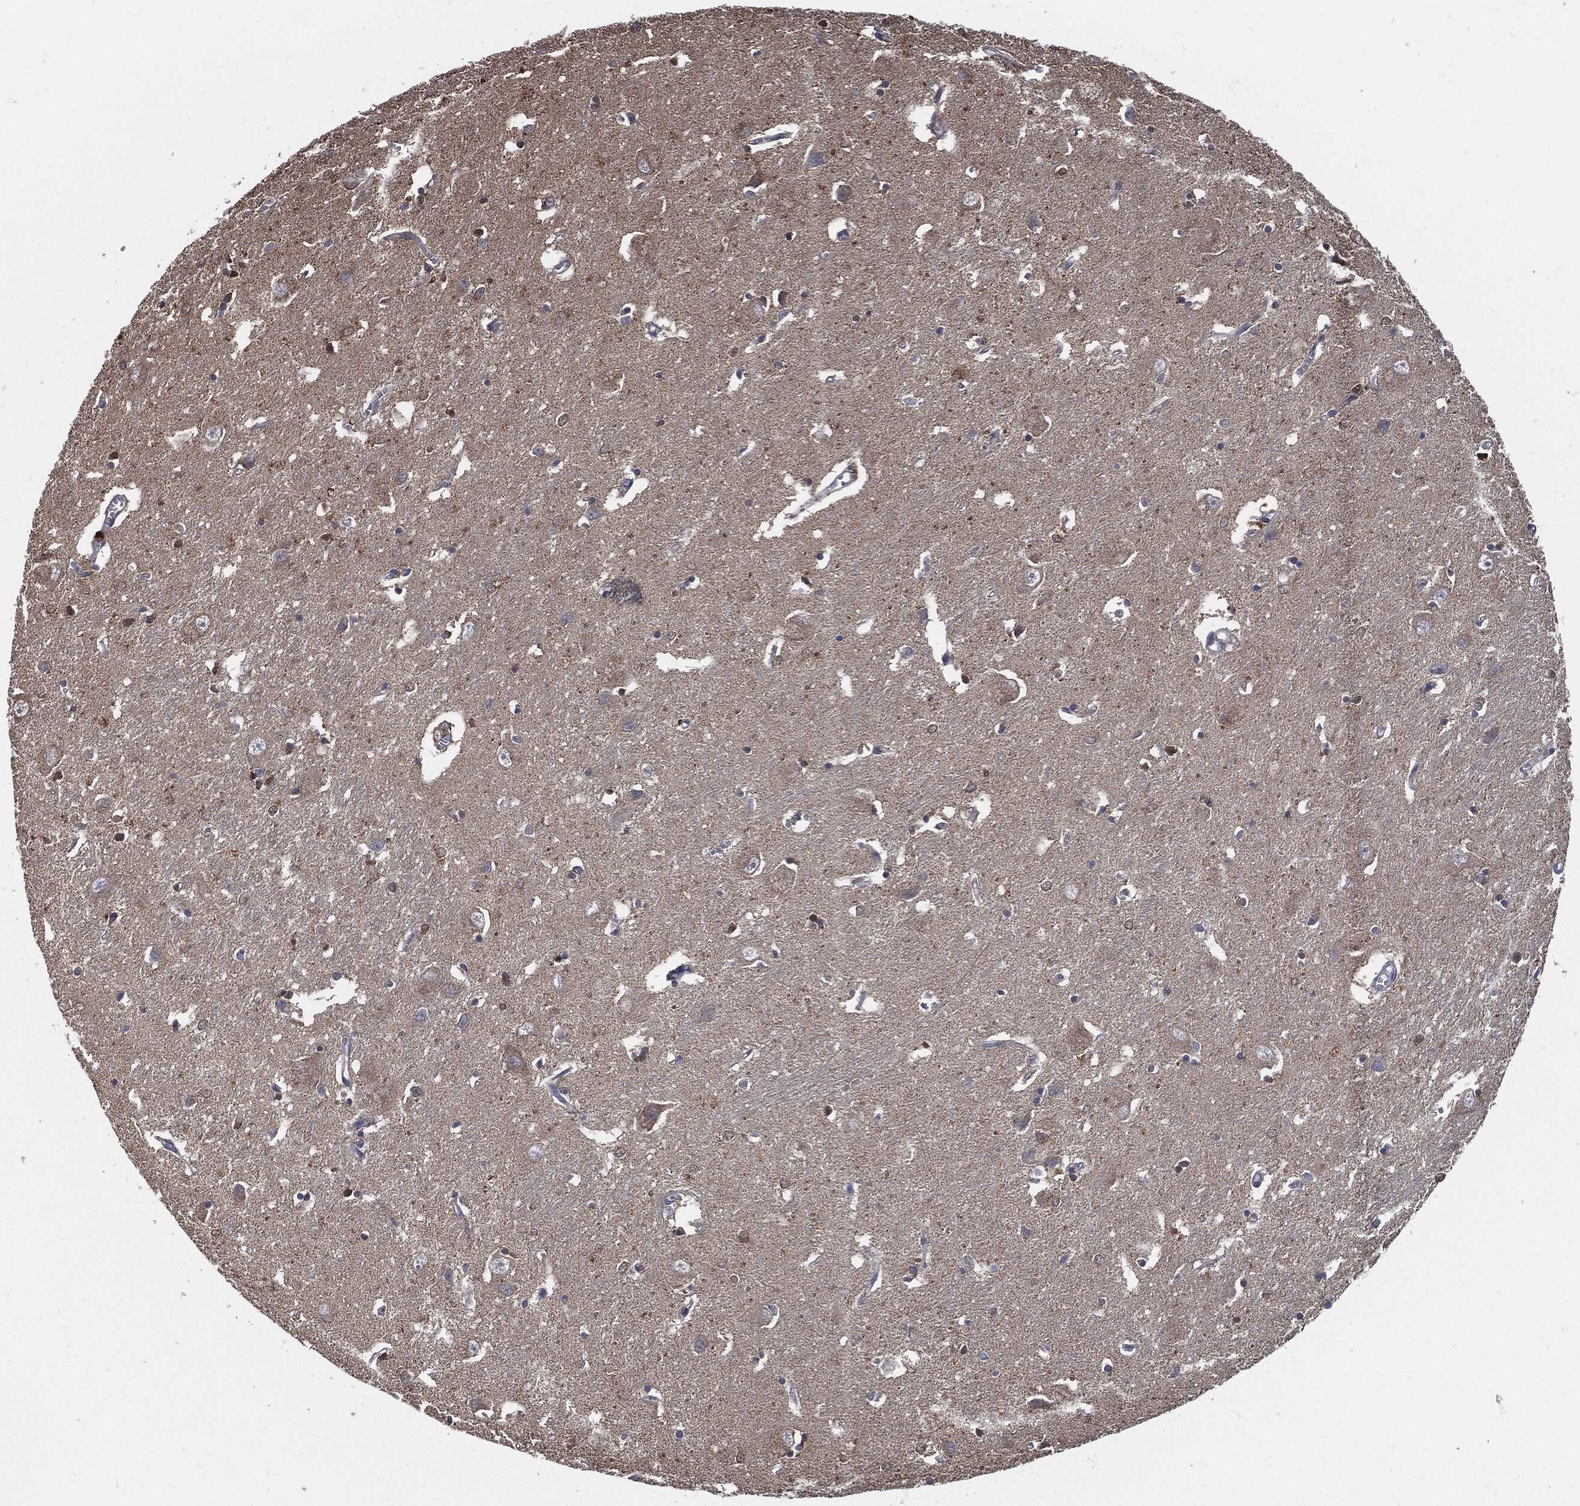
{"staining": {"intensity": "negative", "quantity": "none", "location": "none"}, "tissue": "caudate", "cell_type": "Glial cells", "image_type": "normal", "snomed": [{"axis": "morphology", "description": "Normal tissue, NOS"}, {"axis": "topography", "description": "Lateral ventricle wall"}], "caption": "IHC of unremarkable caudate demonstrates no staining in glial cells. The staining is performed using DAB (3,3'-diaminobenzidine) brown chromogen with nuclei counter-stained in using hematoxylin.", "gene": "PRDX4", "patient": {"sex": "male", "age": 54}}